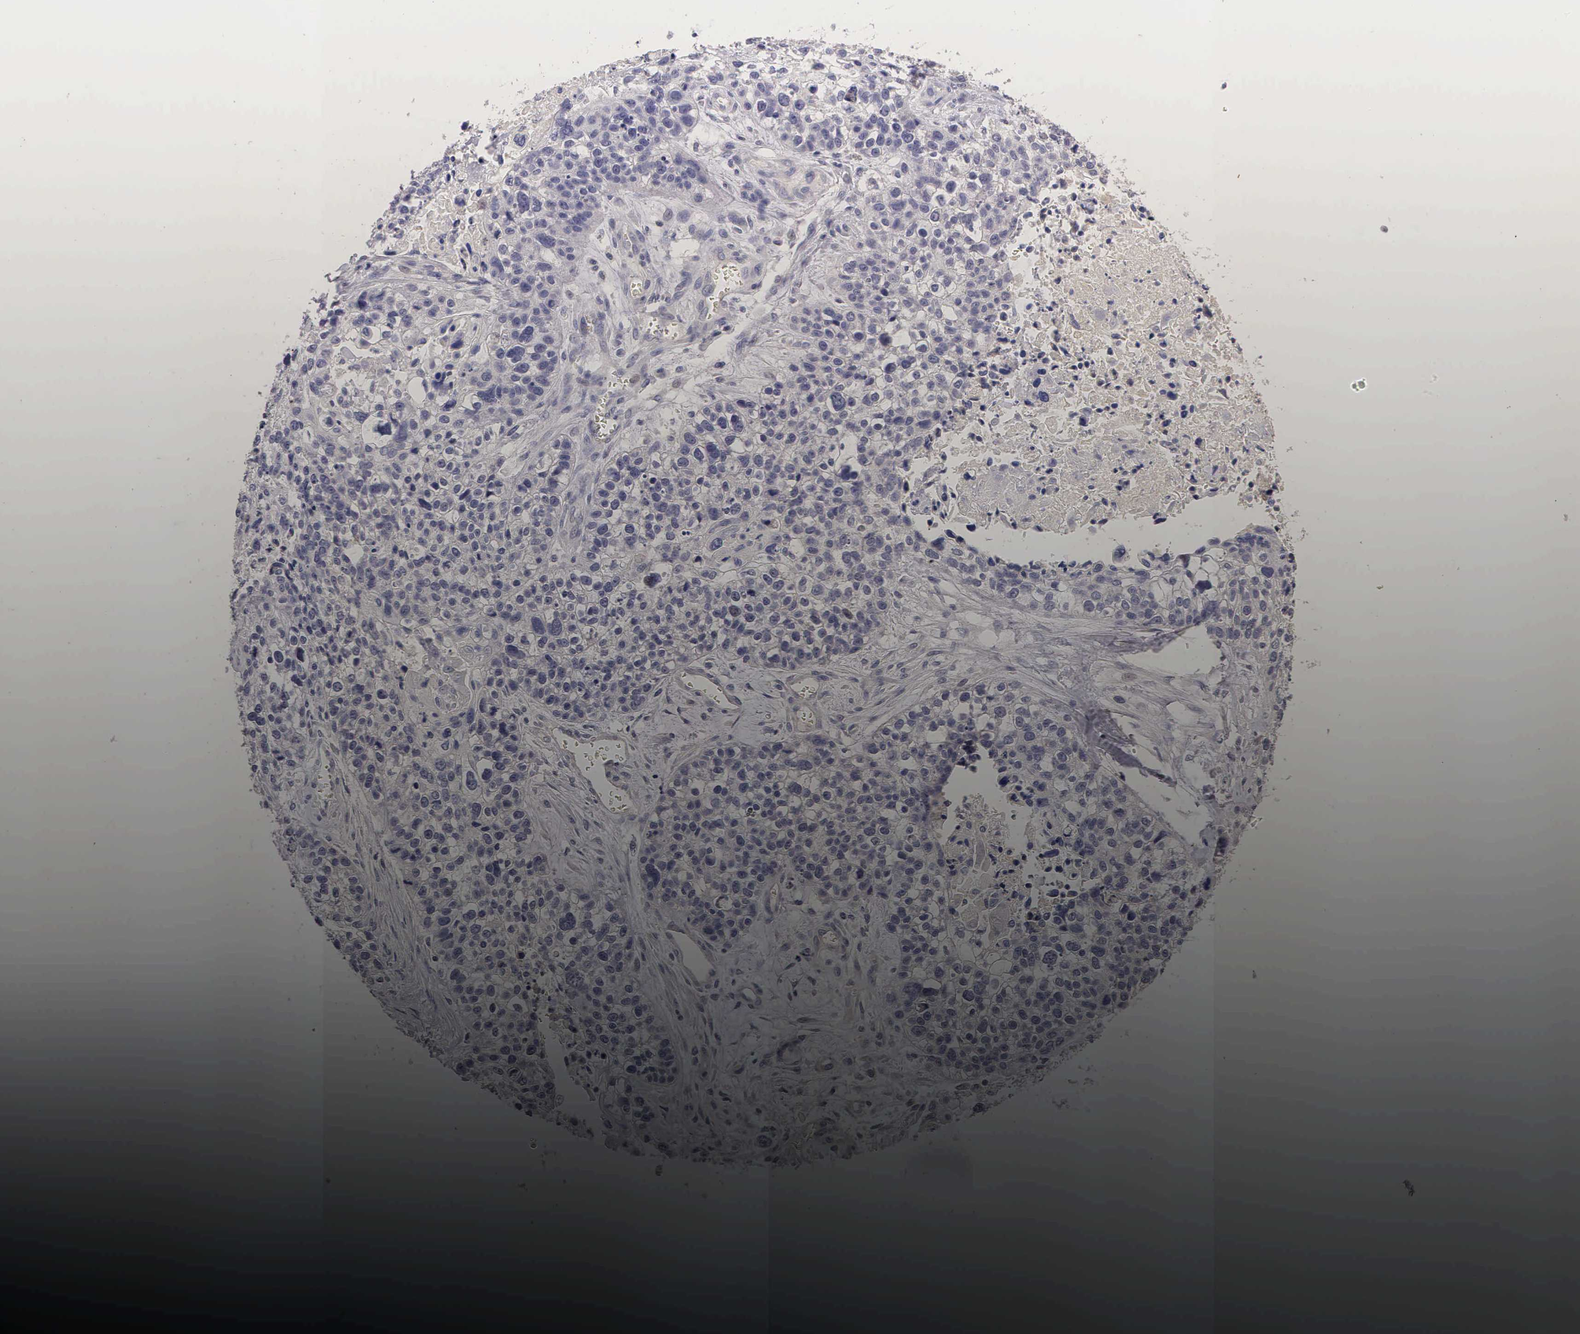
{"staining": {"intensity": "negative", "quantity": "none", "location": "none"}, "tissue": "lung cancer", "cell_type": "Tumor cells", "image_type": "cancer", "snomed": [{"axis": "morphology", "description": "Squamous cell carcinoma, NOS"}, {"axis": "topography", "description": "Lymph node"}, {"axis": "topography", "description": "Lung"}], "caption": "Tumor cells show no significant protein staining in lung squamous cell carcinoma.", "gene": "ESR1", "patient": {"sex": "male", "age": 74}}